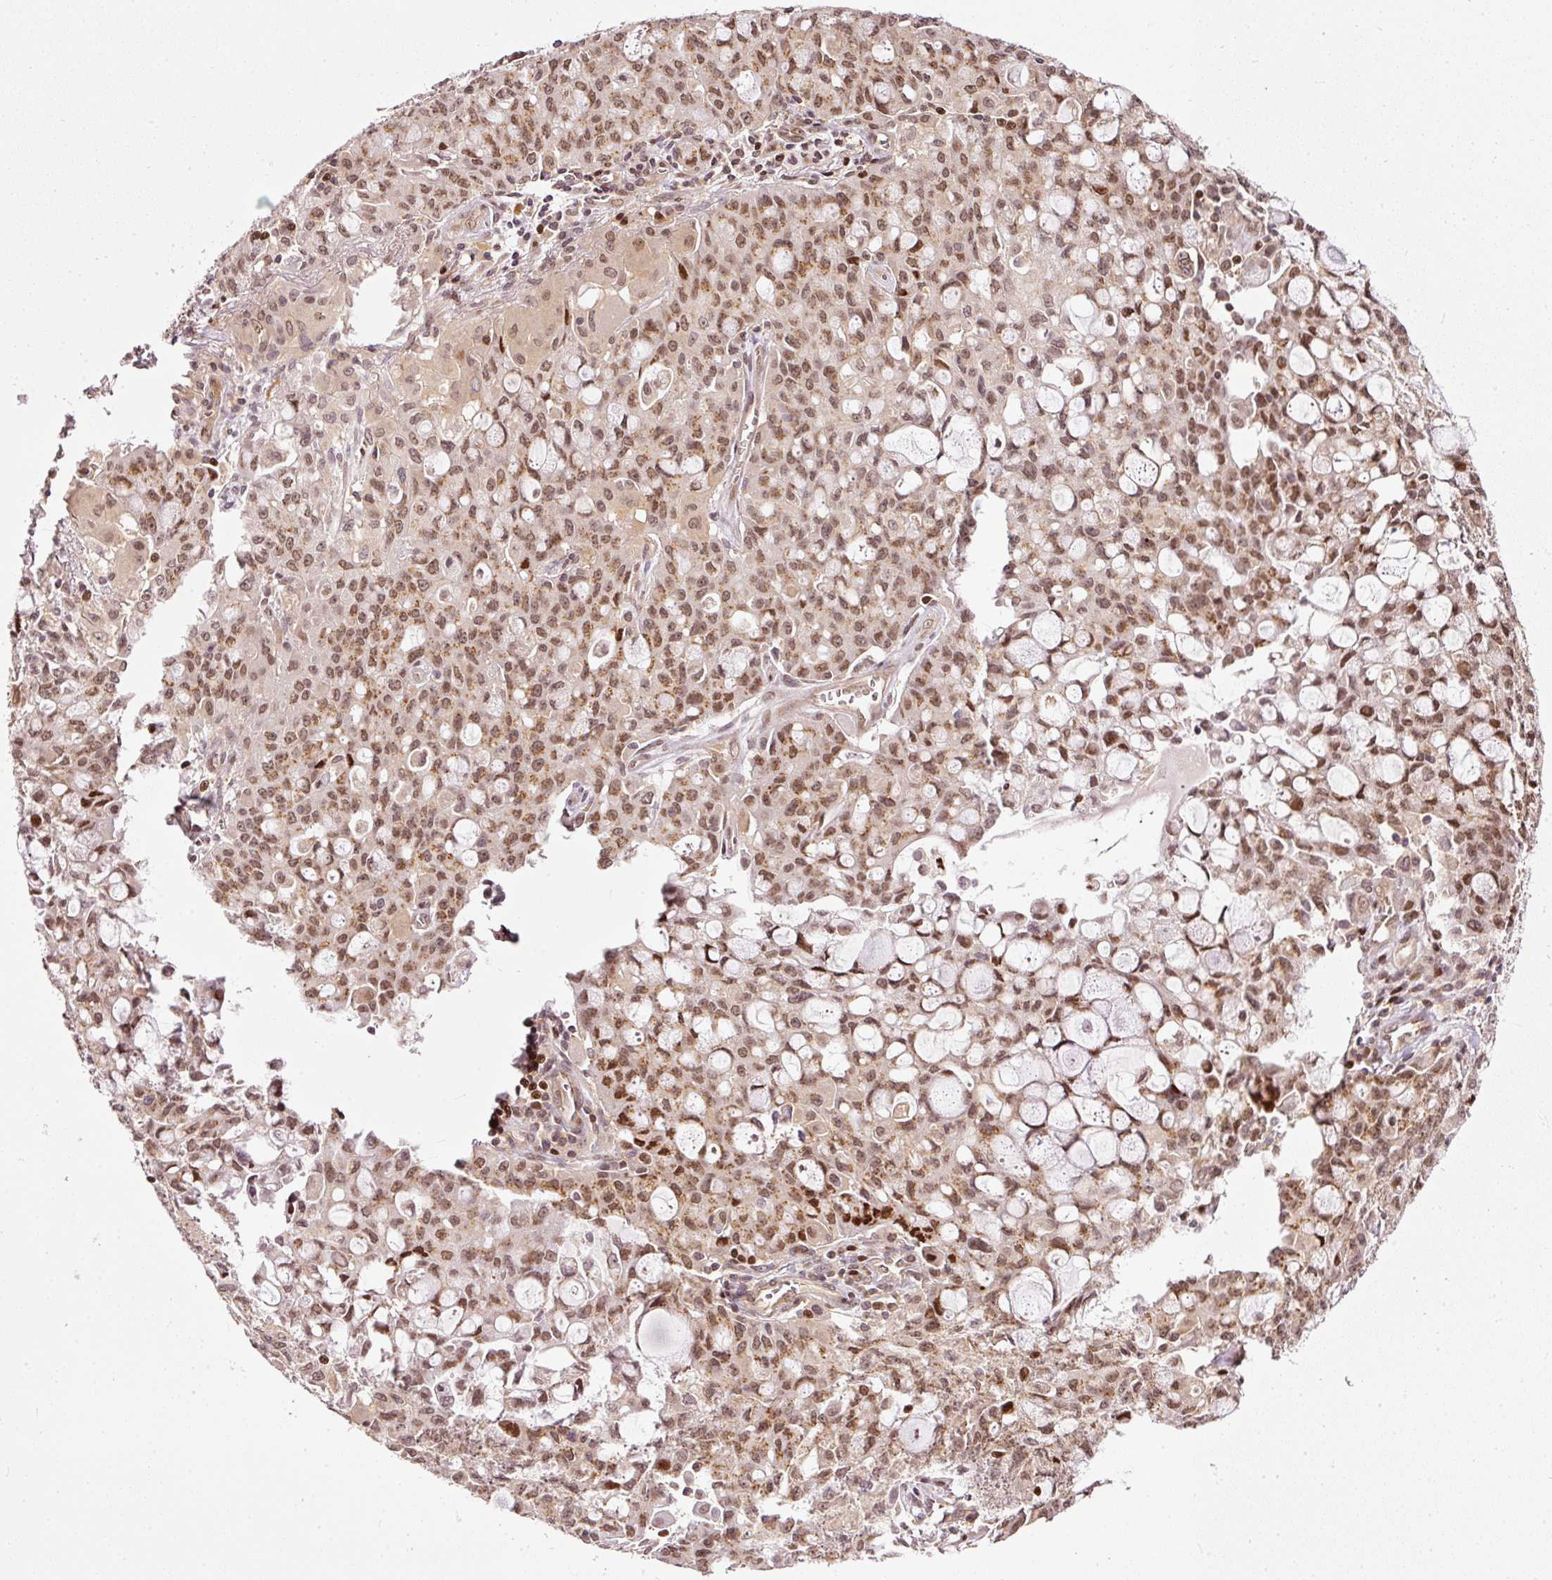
{"staining": {"intensity": "moderate", "quantity": ">75%", "location": "nuclear"}, "tissue": "lung cancer", "cell_type": "Tumor cells", "image_type": "cancer", "snomed": [{"axis": "morphology", "description": "Adenocarcinoma, NOS"}, {"axis": "topography", "description": "Lung"}], "caption": "Immunohistochemical staining of lung cancer reveals moderate nuclear protein expression in approximately >75% of tumor cells.", "gene": "ZNF778", "patient": {"sex": "female", "age": 44}}